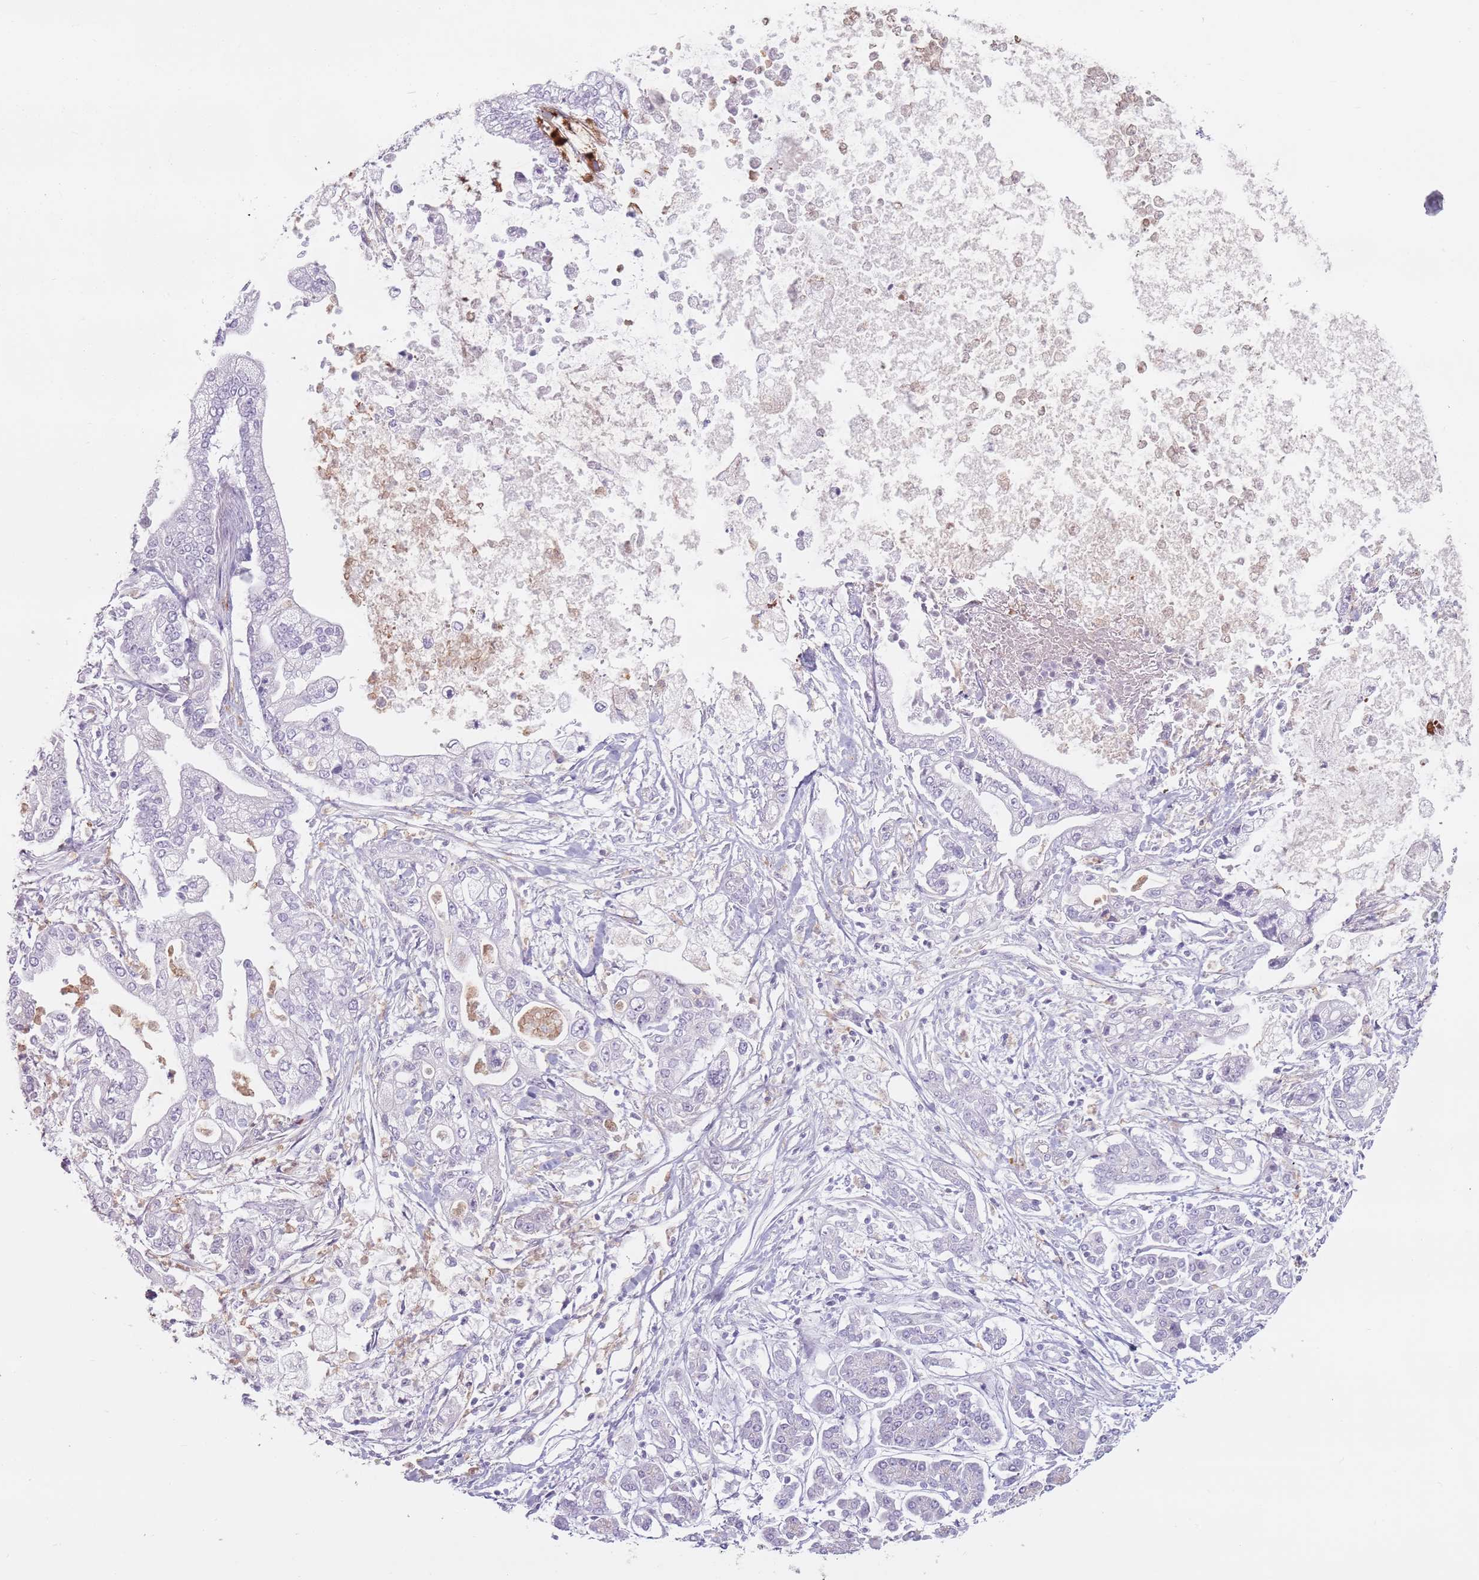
{"staining": {"intensity": "negative", "quantity": "none", "location": "none"}, "tissue": "pancreatic cancer", "cell_type": "Tumor cells", "image_type": "cancer", "snomed": [{"axis": "morphology", "description": "Adenocarcinoma, NOS"}, {"axis": "topography", "description": "Pancreas"}], "caption": "This is a image of immunohistochemistry staining of adenocarcinoma (pancreatic), which shows no staining in tumor cells.", "gene": "ZNF584", "patient": {"sex": "male", "age": 69}}